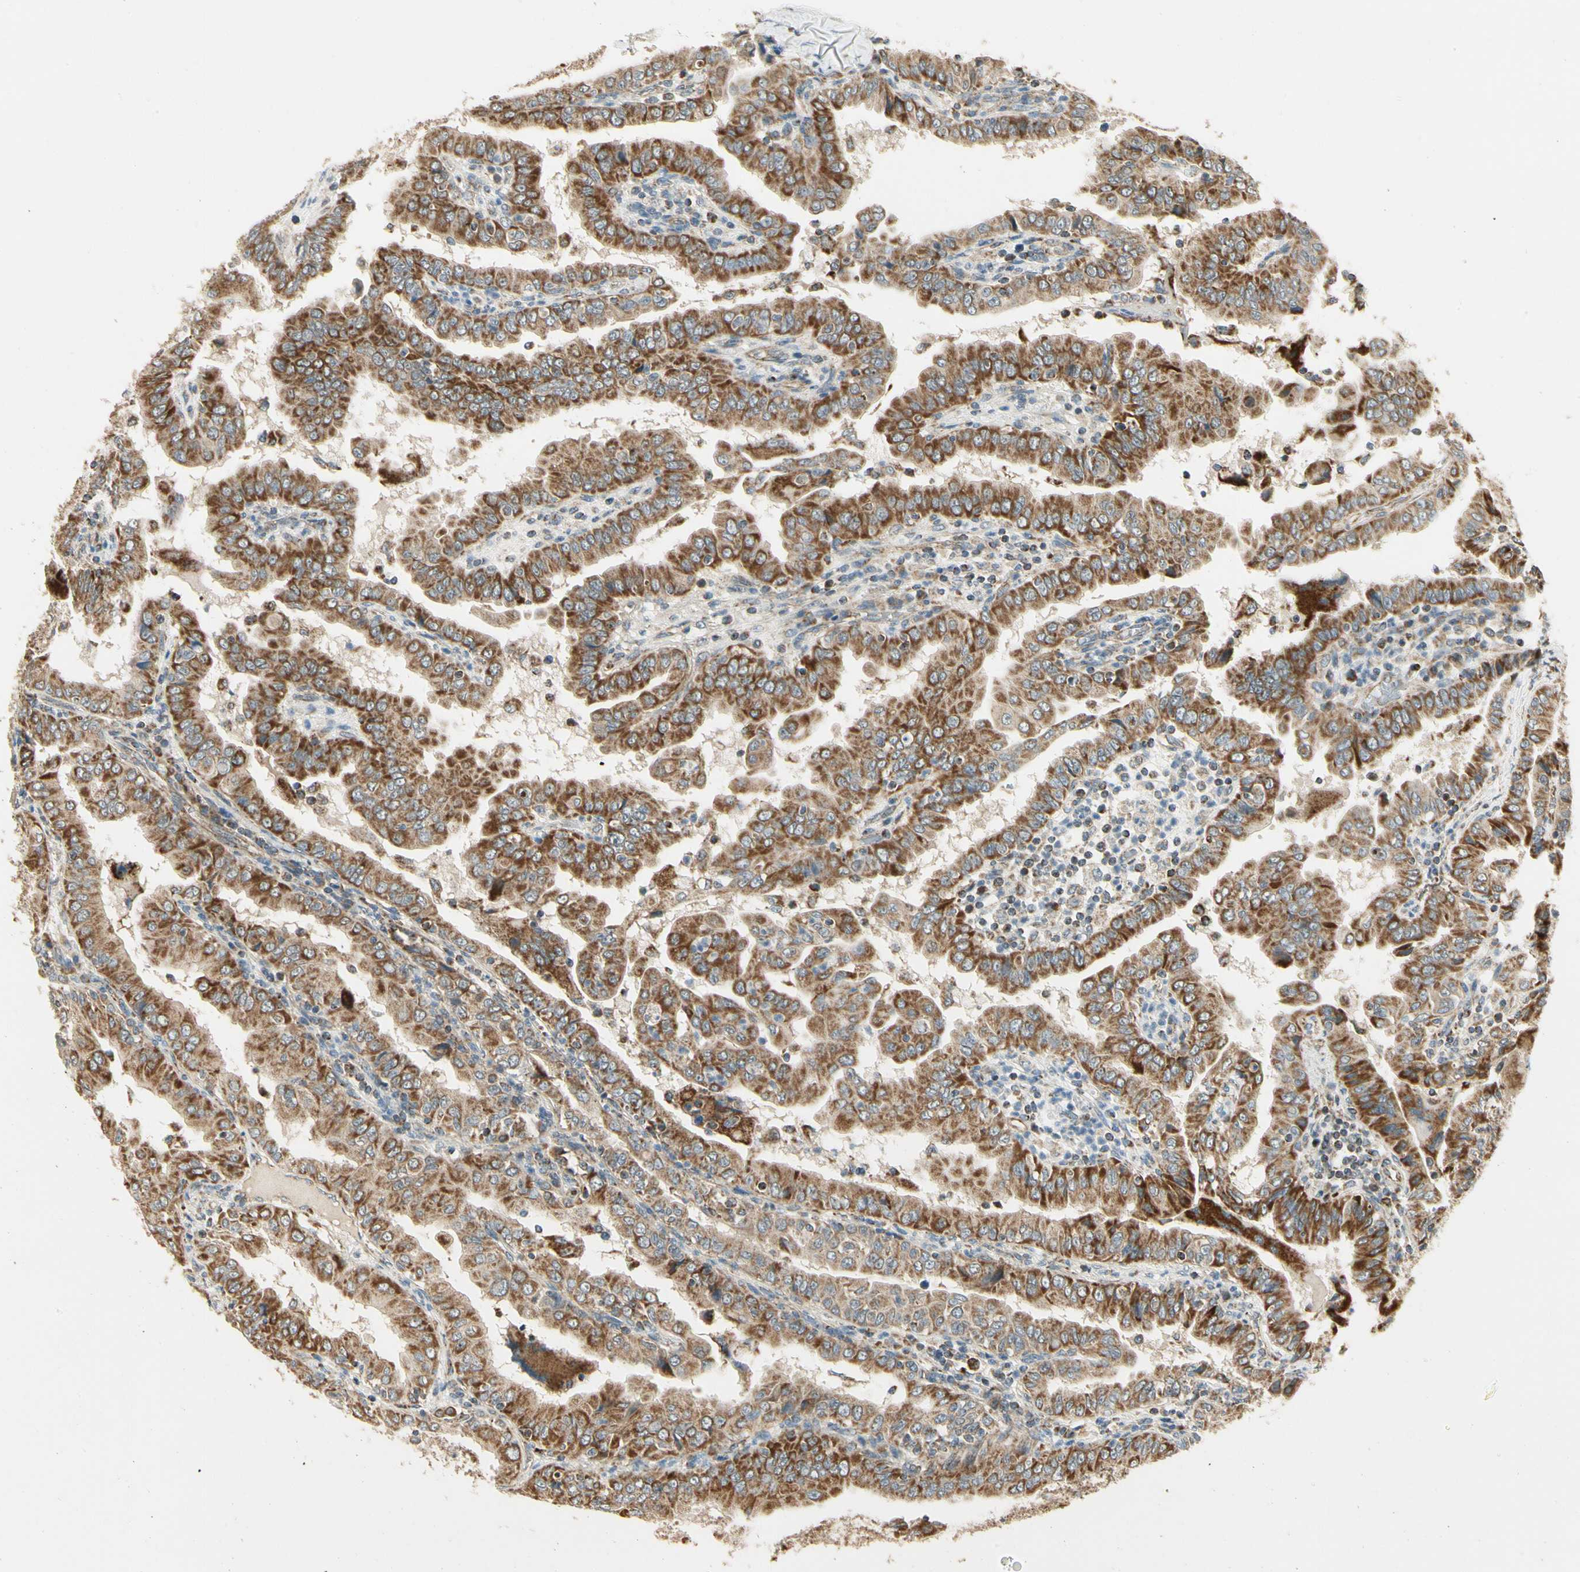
{"staining": {"intensity": "strong", "quantity": ">75%", "location": "cytoplasmic/membranous"}, "tissue": "thyroid cancer", "cell_type": "Tumor cells", "image_type": "cancer", "snomed": [{"axis": "morphology", "description": "Papillary adenocarcinoma, NOS"}, {"axis": "topography", "description": "Thyroid gland"}], "caption": "About >75% of tumor cells in human papillary adenocarcinoma (thyroid) exhibit strong cytoplasmic/membranous protein staining as visualized by brown immunohistochemical staining.", "gene": "EPHB3", "patient": {"sex": "male", "age": 33}}